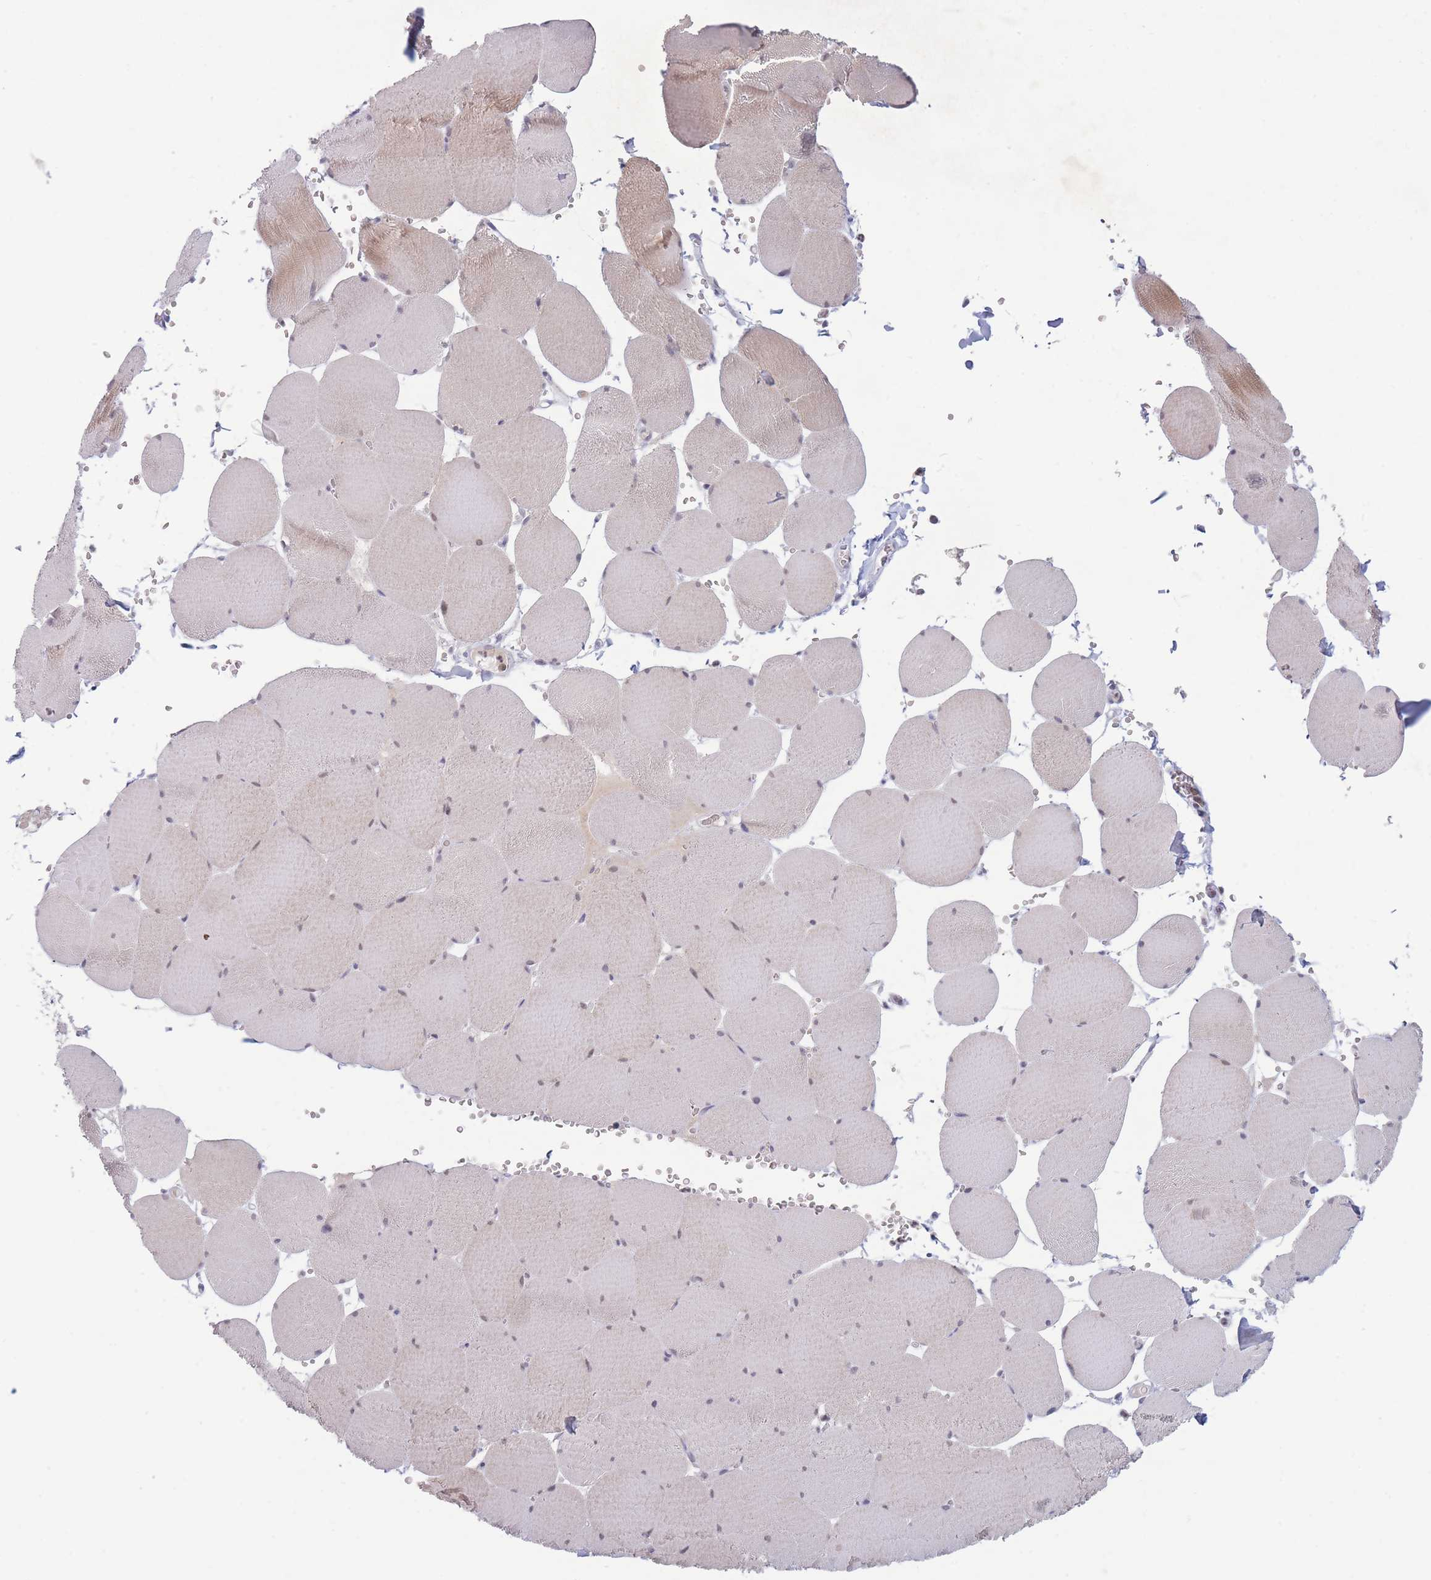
{"staining": {"intensity": "weak", "quantity": "<25%", "location": "nuclear"}, "tissue": "skeletal muscle", "cell_type": "Myocytes", "image_type": "normal", "snomed": [{"axis": "morphology", "description": "Normal tissue, NOS"}, {"axis": "topography", "description": "Skeletal muscle"}, {"axis": "topography", "description": "Head-Neck"}], "caption": "Myocytes show no significant expression in benign skeletal muscle. The staining was performed using DAB (3,3'-diaminobenzidine) to visualize the protein expression in brown, while the nuclei were stained in blue with hematoxylin (Magnification: 20x).", "gene": "ARID3B", "patient": {"sex": "male", "age": 66}}